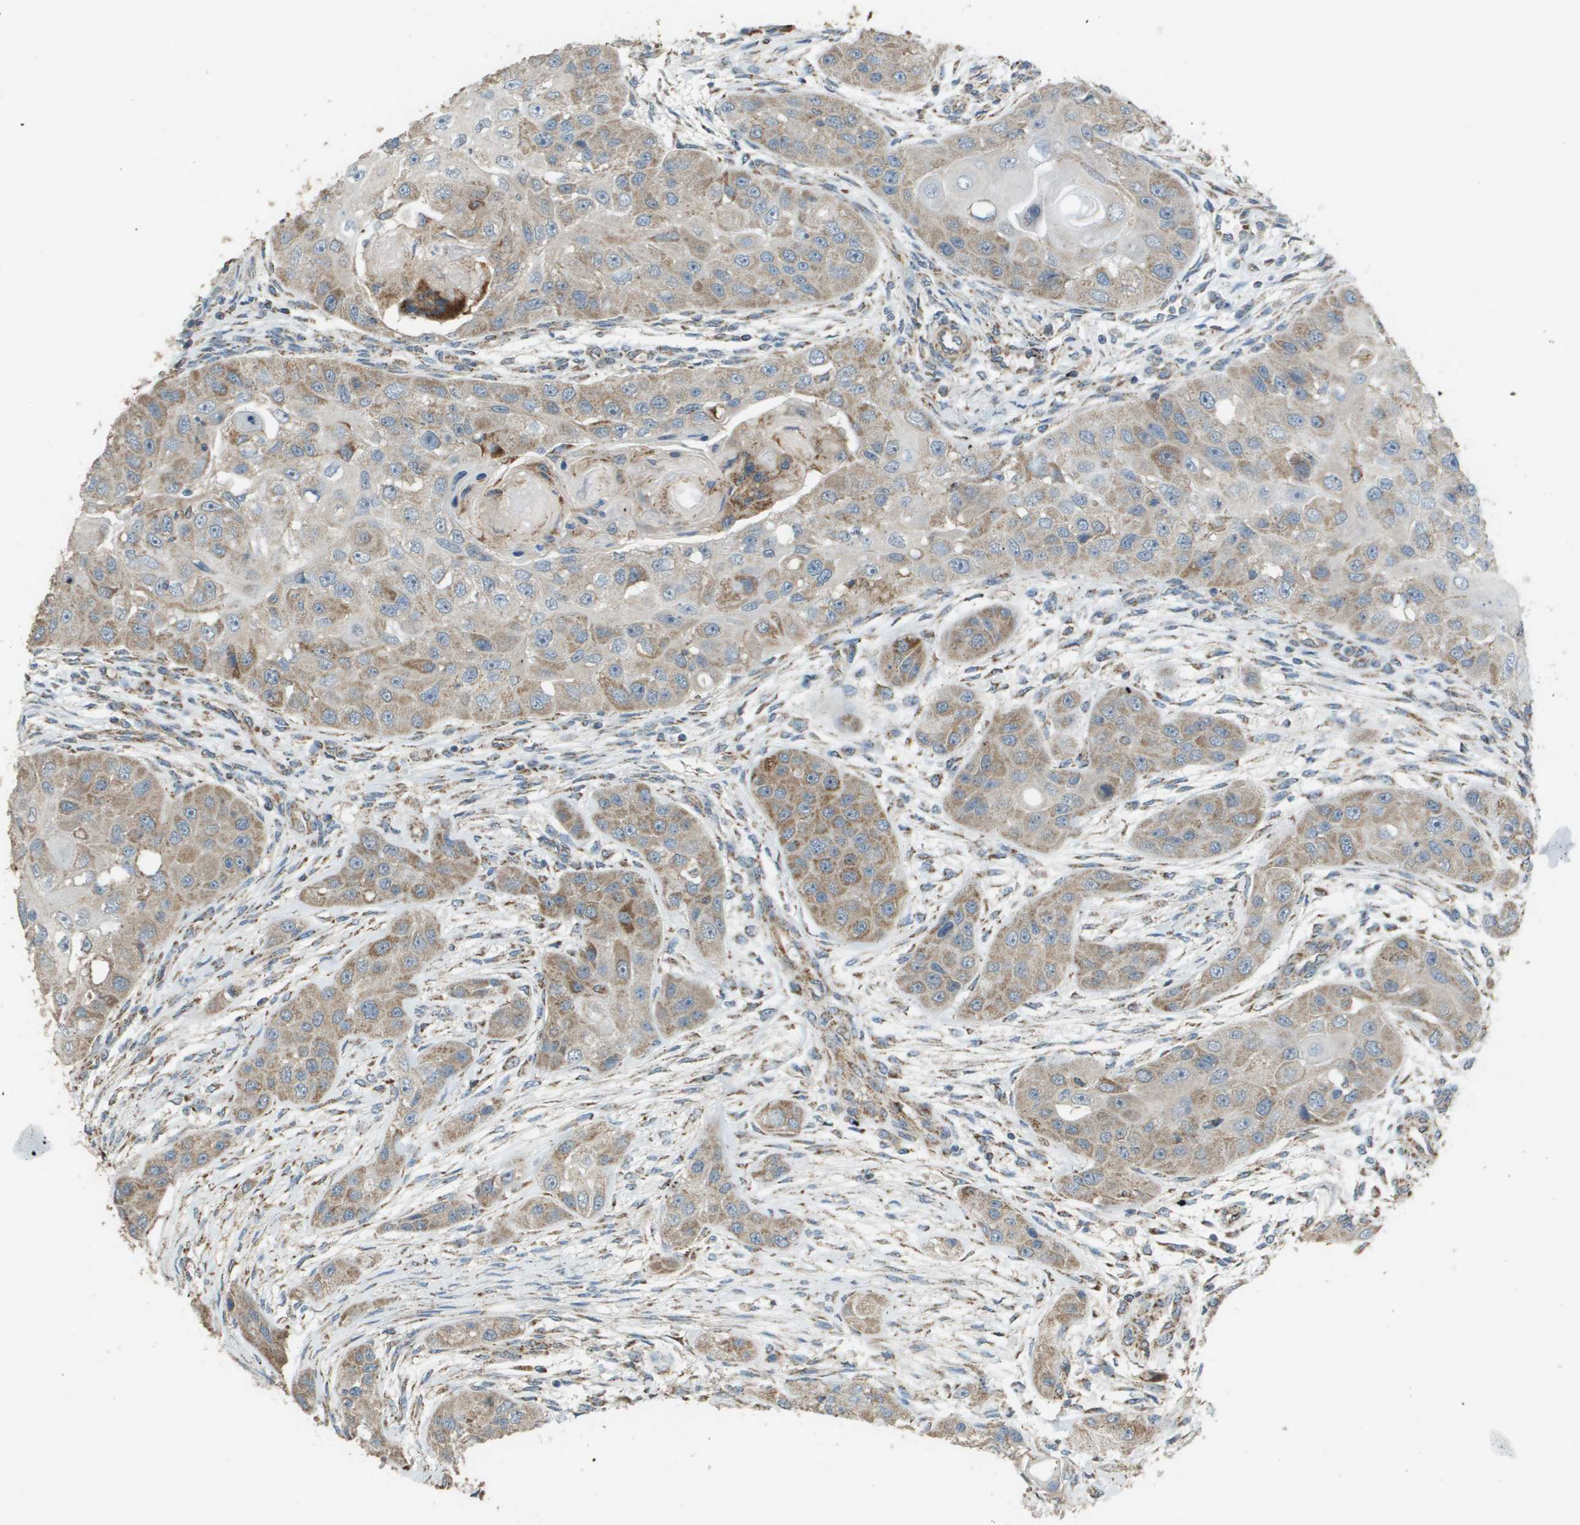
{"staining": {"intensity": "weak", "quantity": ">75%", "location": "cytoplasmic/membranous"}, "tissue": "head and neck cancer", "cell_type": "Tumor cells", "image_type": "cancer", "snomed": [{"axis": "morphology", "description": "Normal tissue, NOS"}, {"axis": "morphology", "description": "Squamous cell carcinoma, NOS"}, {"axis": "topography", "description": "Skeletal muscle"}, {"axis": "topography", "description": "Head-Neck"}], "caption": "Squamous cell carcinoma (head and neck) was stained to show a protein in brown. There is low levels of weak cytoplasmic/membranous expression in approximately >75% of tumor cells.", "gene": "FH", "patient": {"sex": "male", "age": 51}}